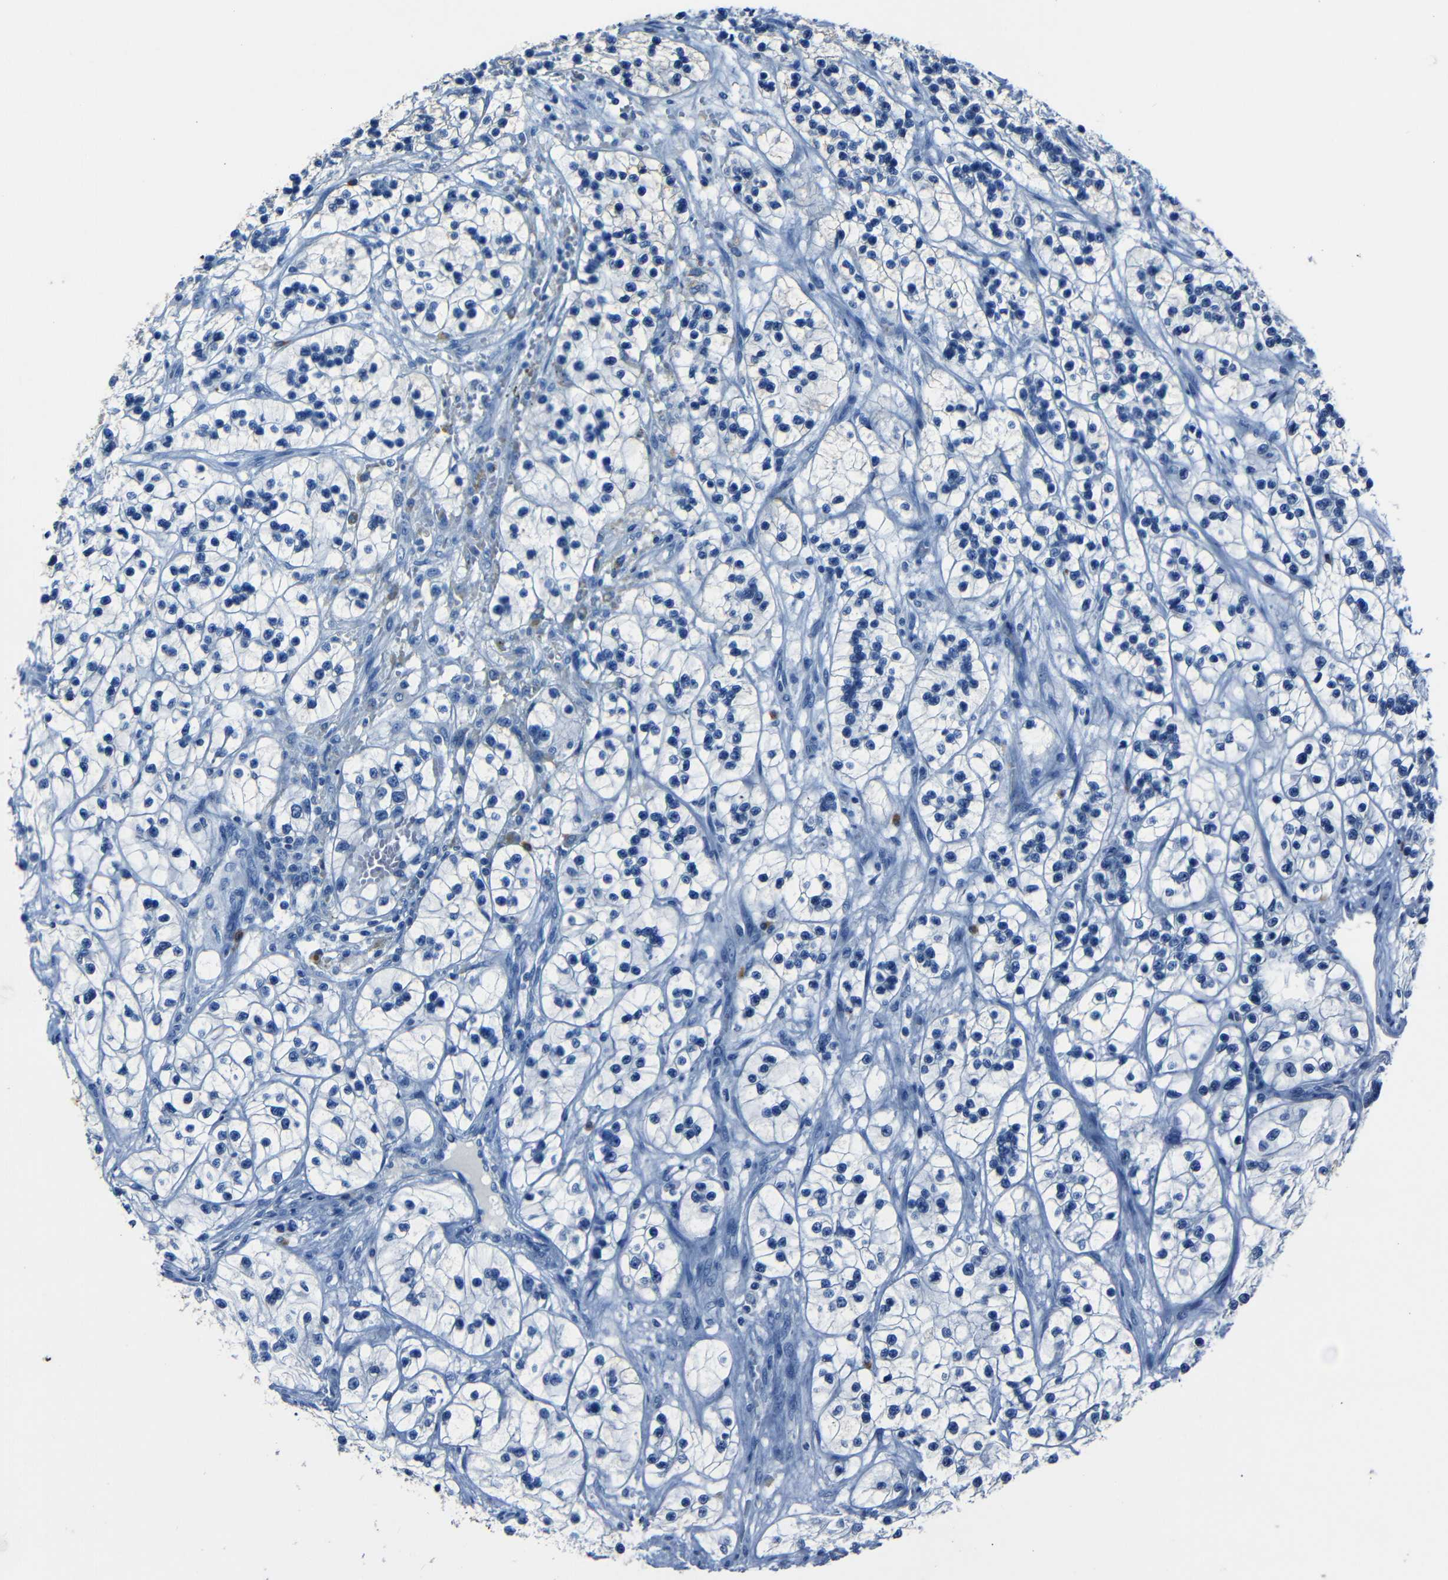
{"staining": {"intensity": "negative", "quantity": "none", "location": "none"}, "tissue": "renal cancer", "cell_type": "Tumor cells", "image_type": "cancer", "snomed": [{"axis": "morphology", "description": "Adenocarcinoma, NOS"}, {"axis": "topography", "description": "Kidney"}], "caption": "Protein analysis of renal cancer displays no significant expression in tumor cells.", "gene": "CLDN11", "patient": {"sex": "female", "age": 57}}